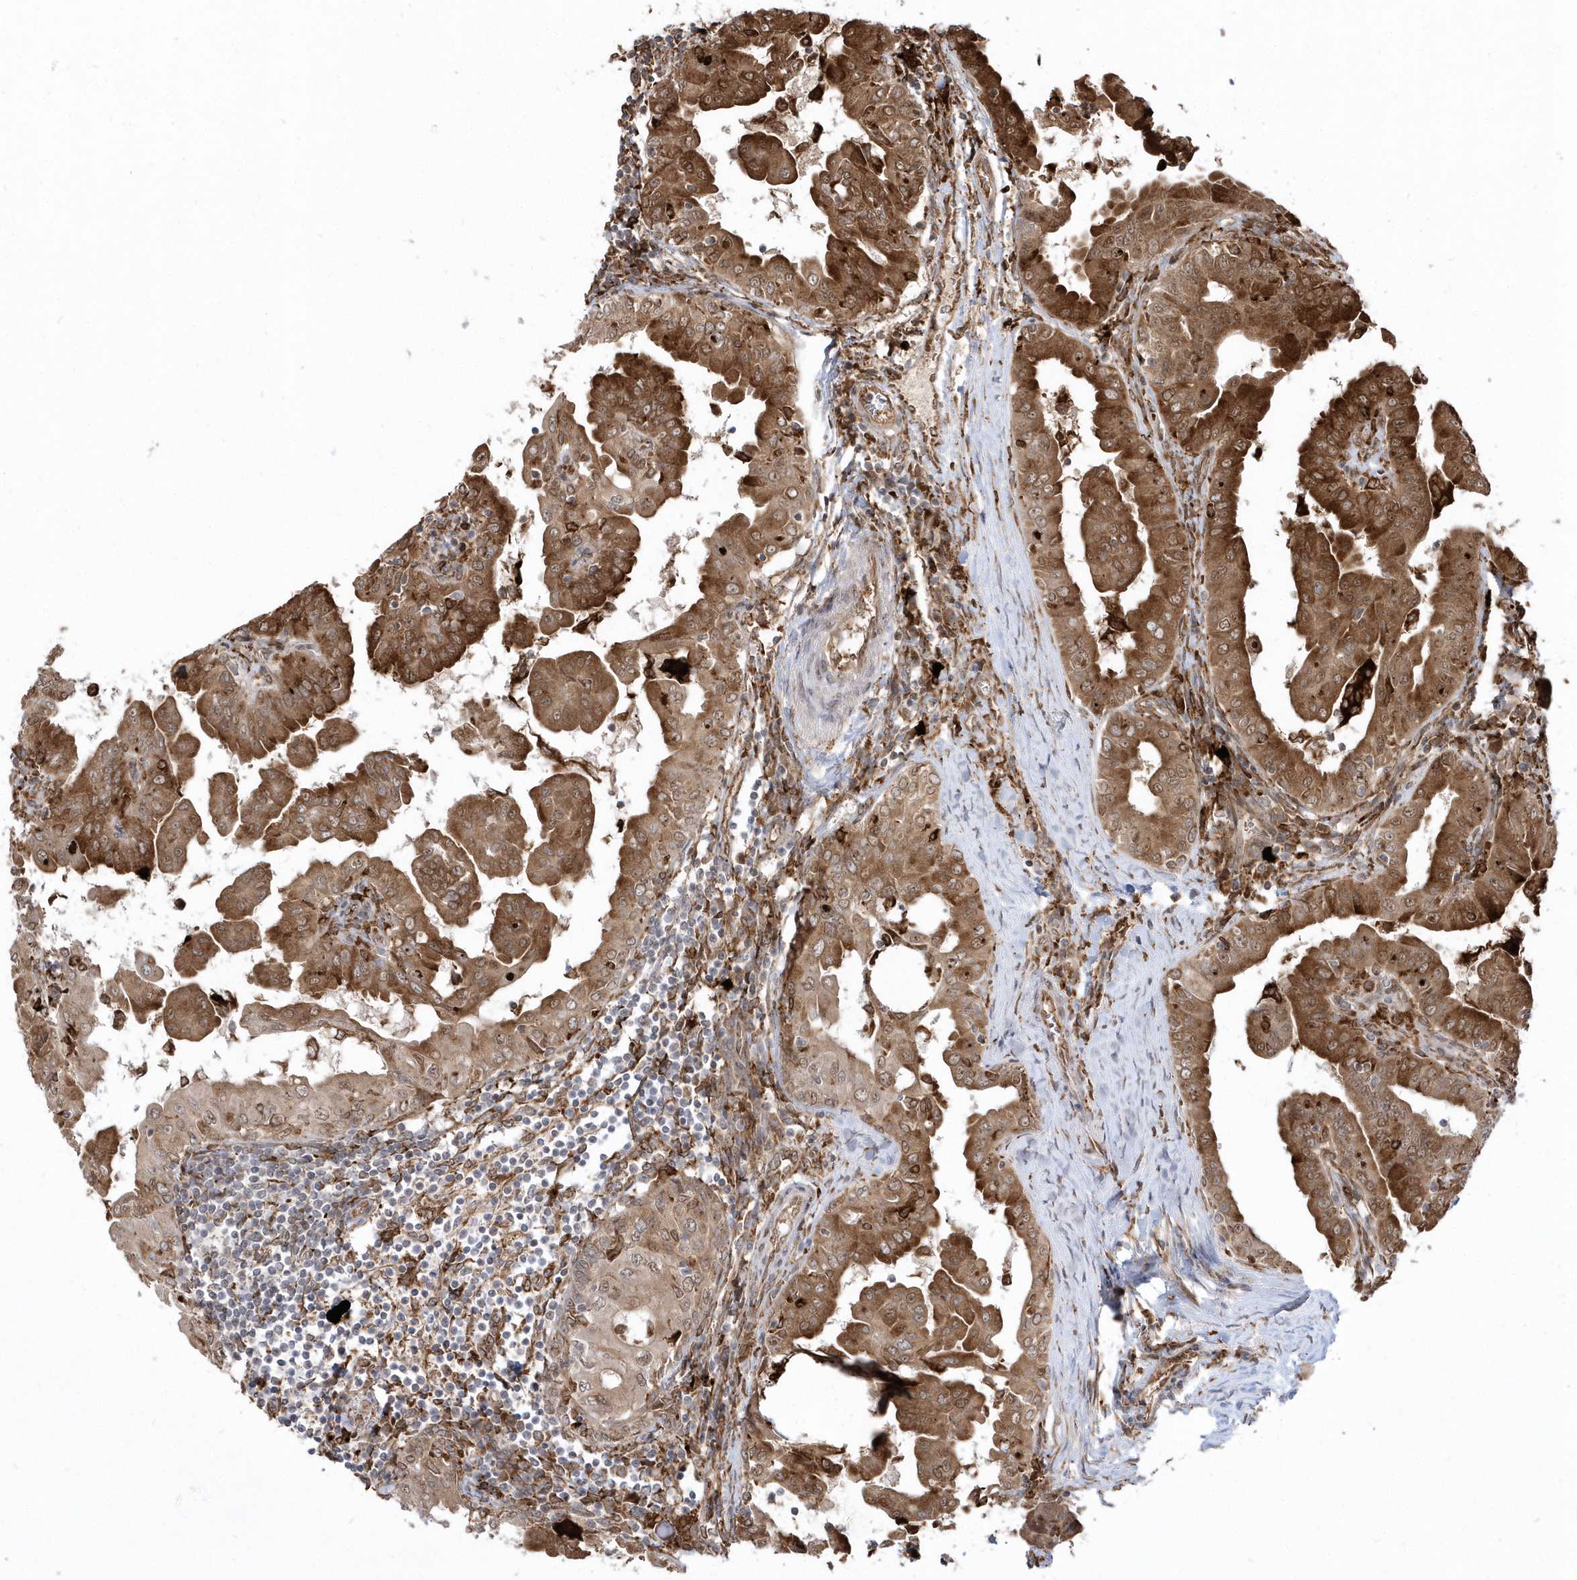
{"staining": {"intensity": "strong", "quantity": ">75%", "location": "cytoplasmic/membranous,nuclear"}, "tissue": "thyroid cancer", "cell_type": "Tumor cells", "image_type": "cancer", "snomed": [{"axis": "morphology", "description": "Papillary adenocarcinoma, NOS"}, {"axis": "topography", "description": "Thyroid gland"}], "caption": "A high amount of strong cytoplasmic/membranous and nuclear expression is seen in about >75% of tumor cells in papillary adenocarcinoma (thyroid) tissue. The staining was performed using DAB to visualize the protein expression in brown, while the nuclei were stained in blue with hematoxylin (Magnification: 20x).", "gene": "EPC2", "patient": {"sex": "male", "age": 33}}